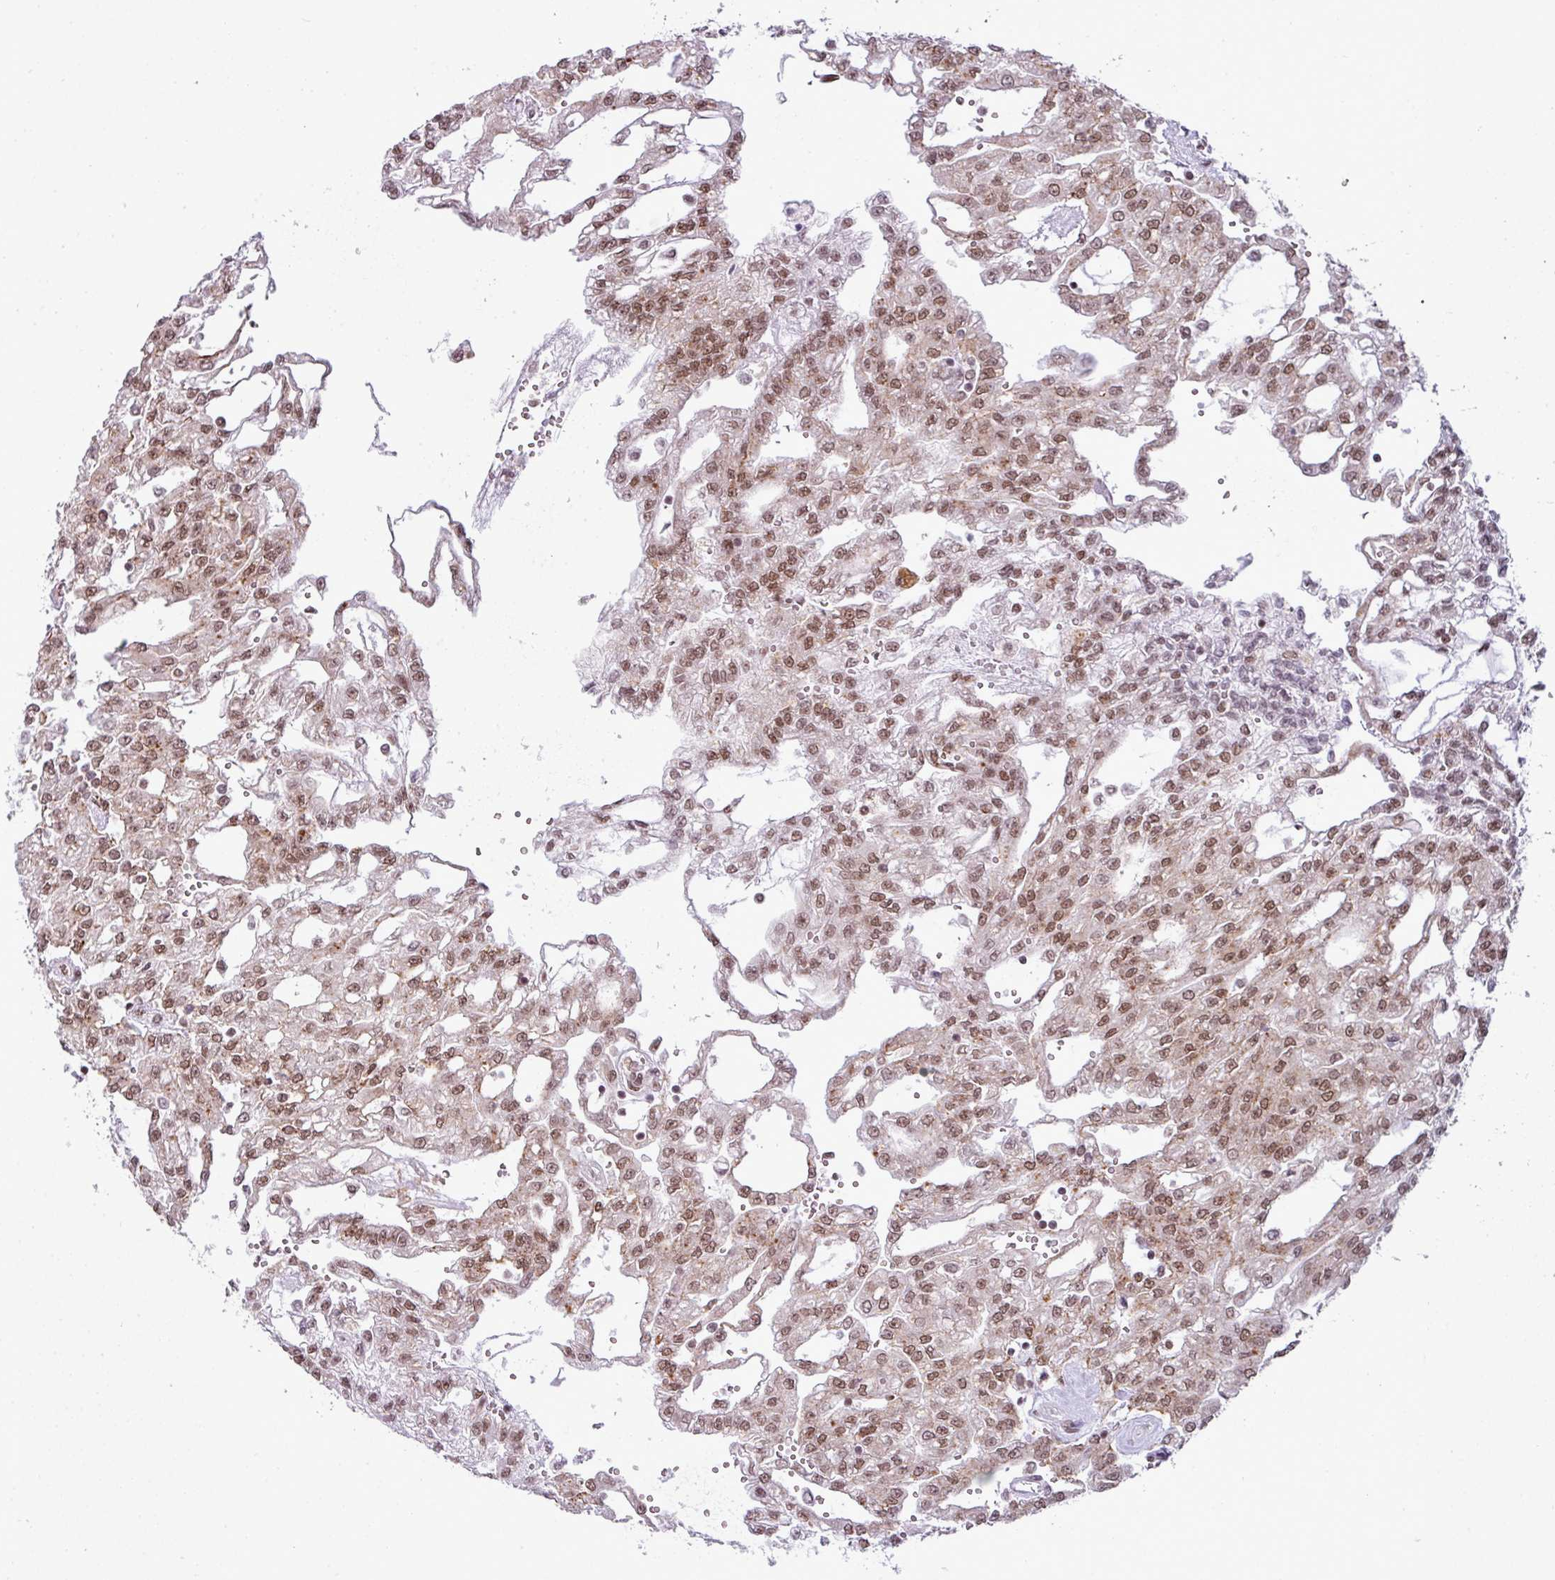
{"staining": {"intensity": "moderate", "quantity": ">75%", "location": "nuclear"}, "tissue": "renal cancer", "cell_type": "Tumor cells", "image_type": "cancer", "snomed": [{"axis": "morphology", "description": "Adenocarcinoma, NOS"}, {"axis": "topography", "description": "Kidney"}], "caption": "Immunohistochemical staining of renal cancer exhibits medium levels of moderate nuclear expression in about >75% of tumor cells. (Brightfield microscopy of DAB IHC at high magnification).", "gene": "ARL6IP4", "patient": {"sex": "male", "age": 63}}